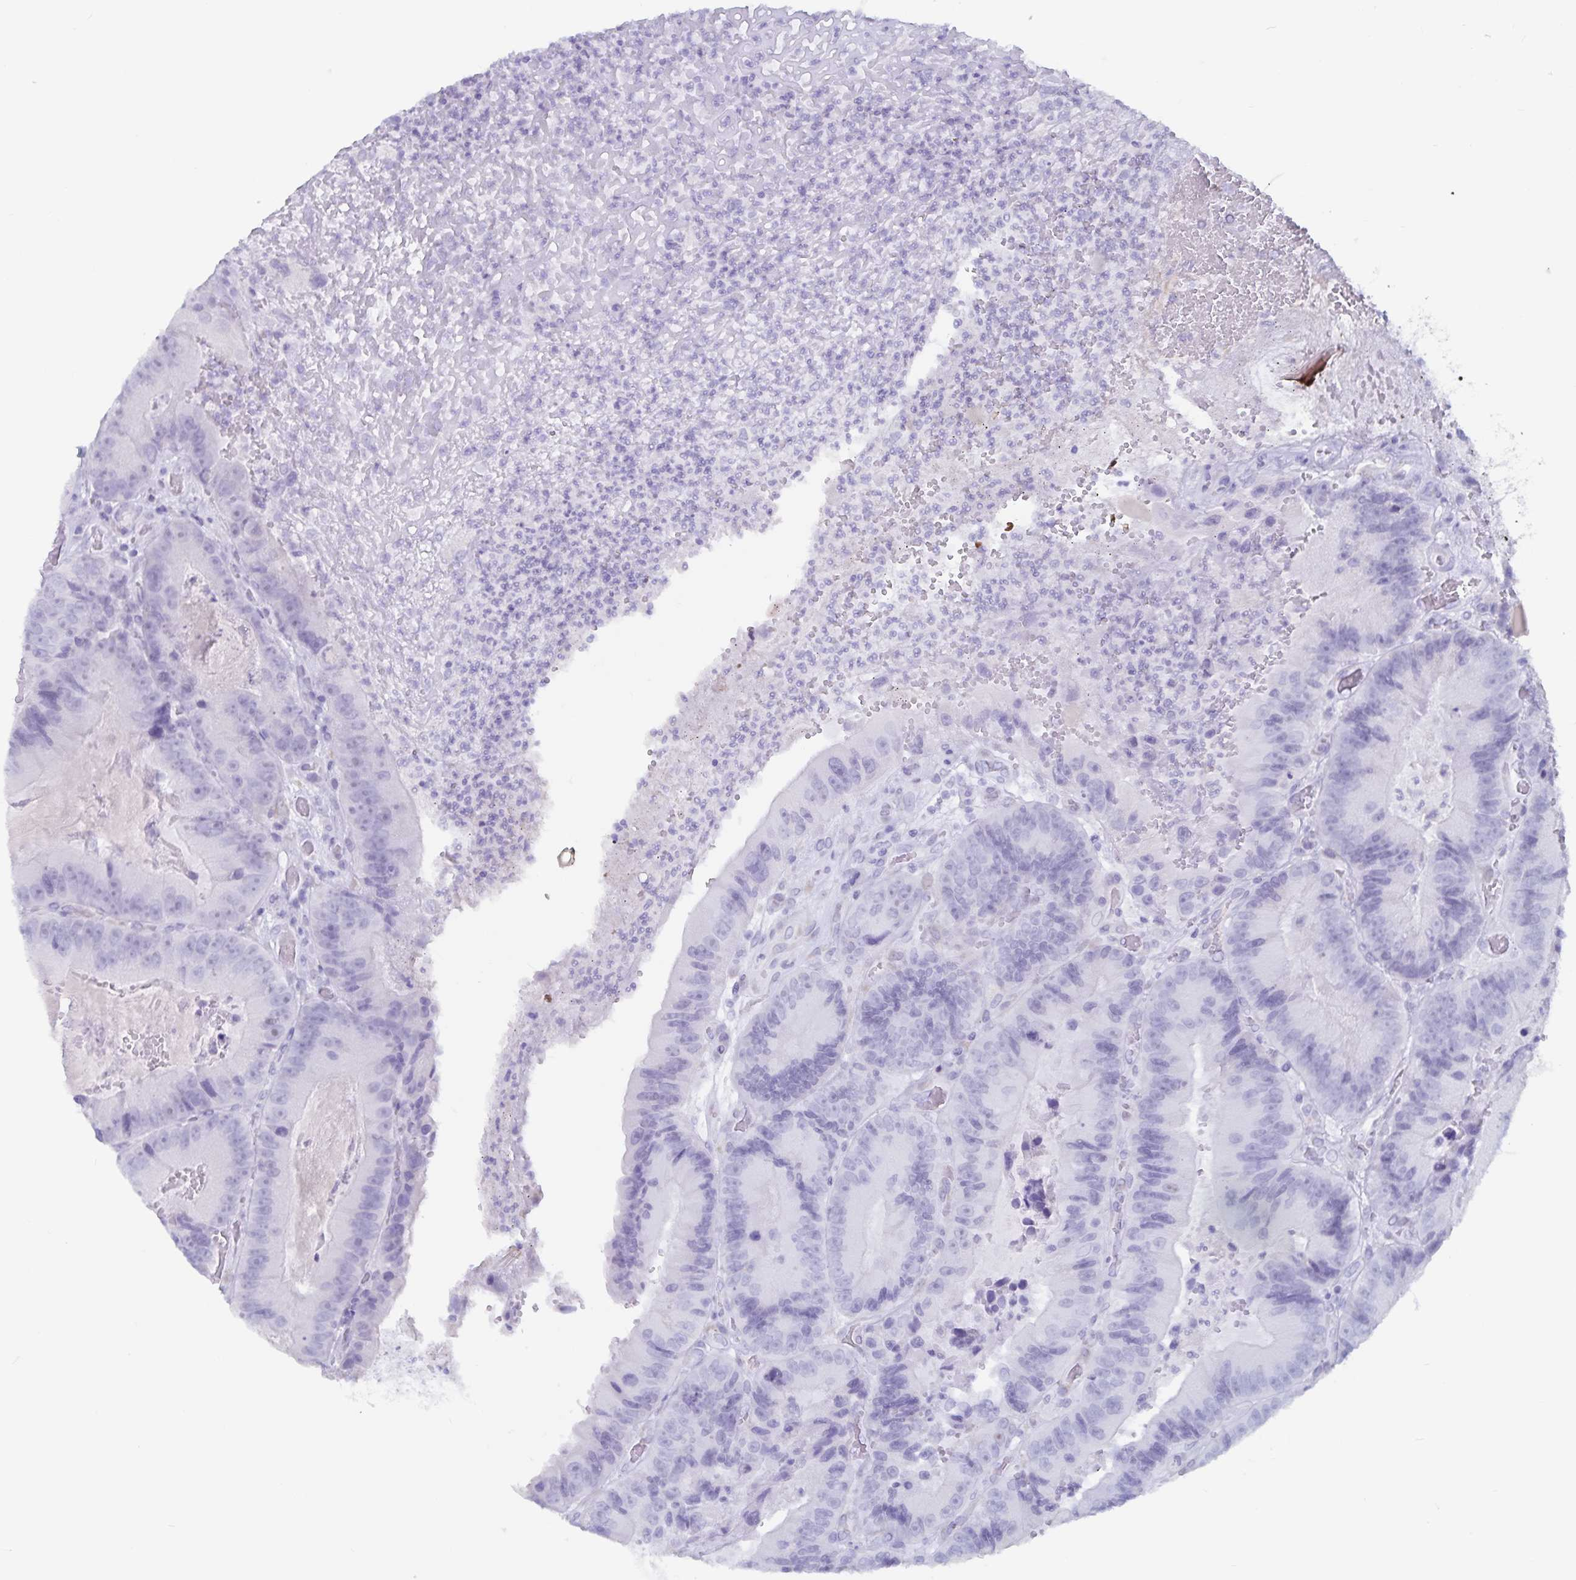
{"staining": {"intensity": "negative", "quantity": "none", "location": "none"}, "tissue": "colorectal cancer", "cell_type": "Tumor cells", "image_type": "cancer", "snomed": [{"axis": "morphology", "description": "Adenocarcinoma, NOS"}, {"axis": "topography", "description": "Colon"}], "caption": "This is an IHC image of human colorectal cancer (adenocarcinoma). There is no expression in tumor cells.", "gene": "GPR137", "patient": {"sex": "female", "age": 86}}